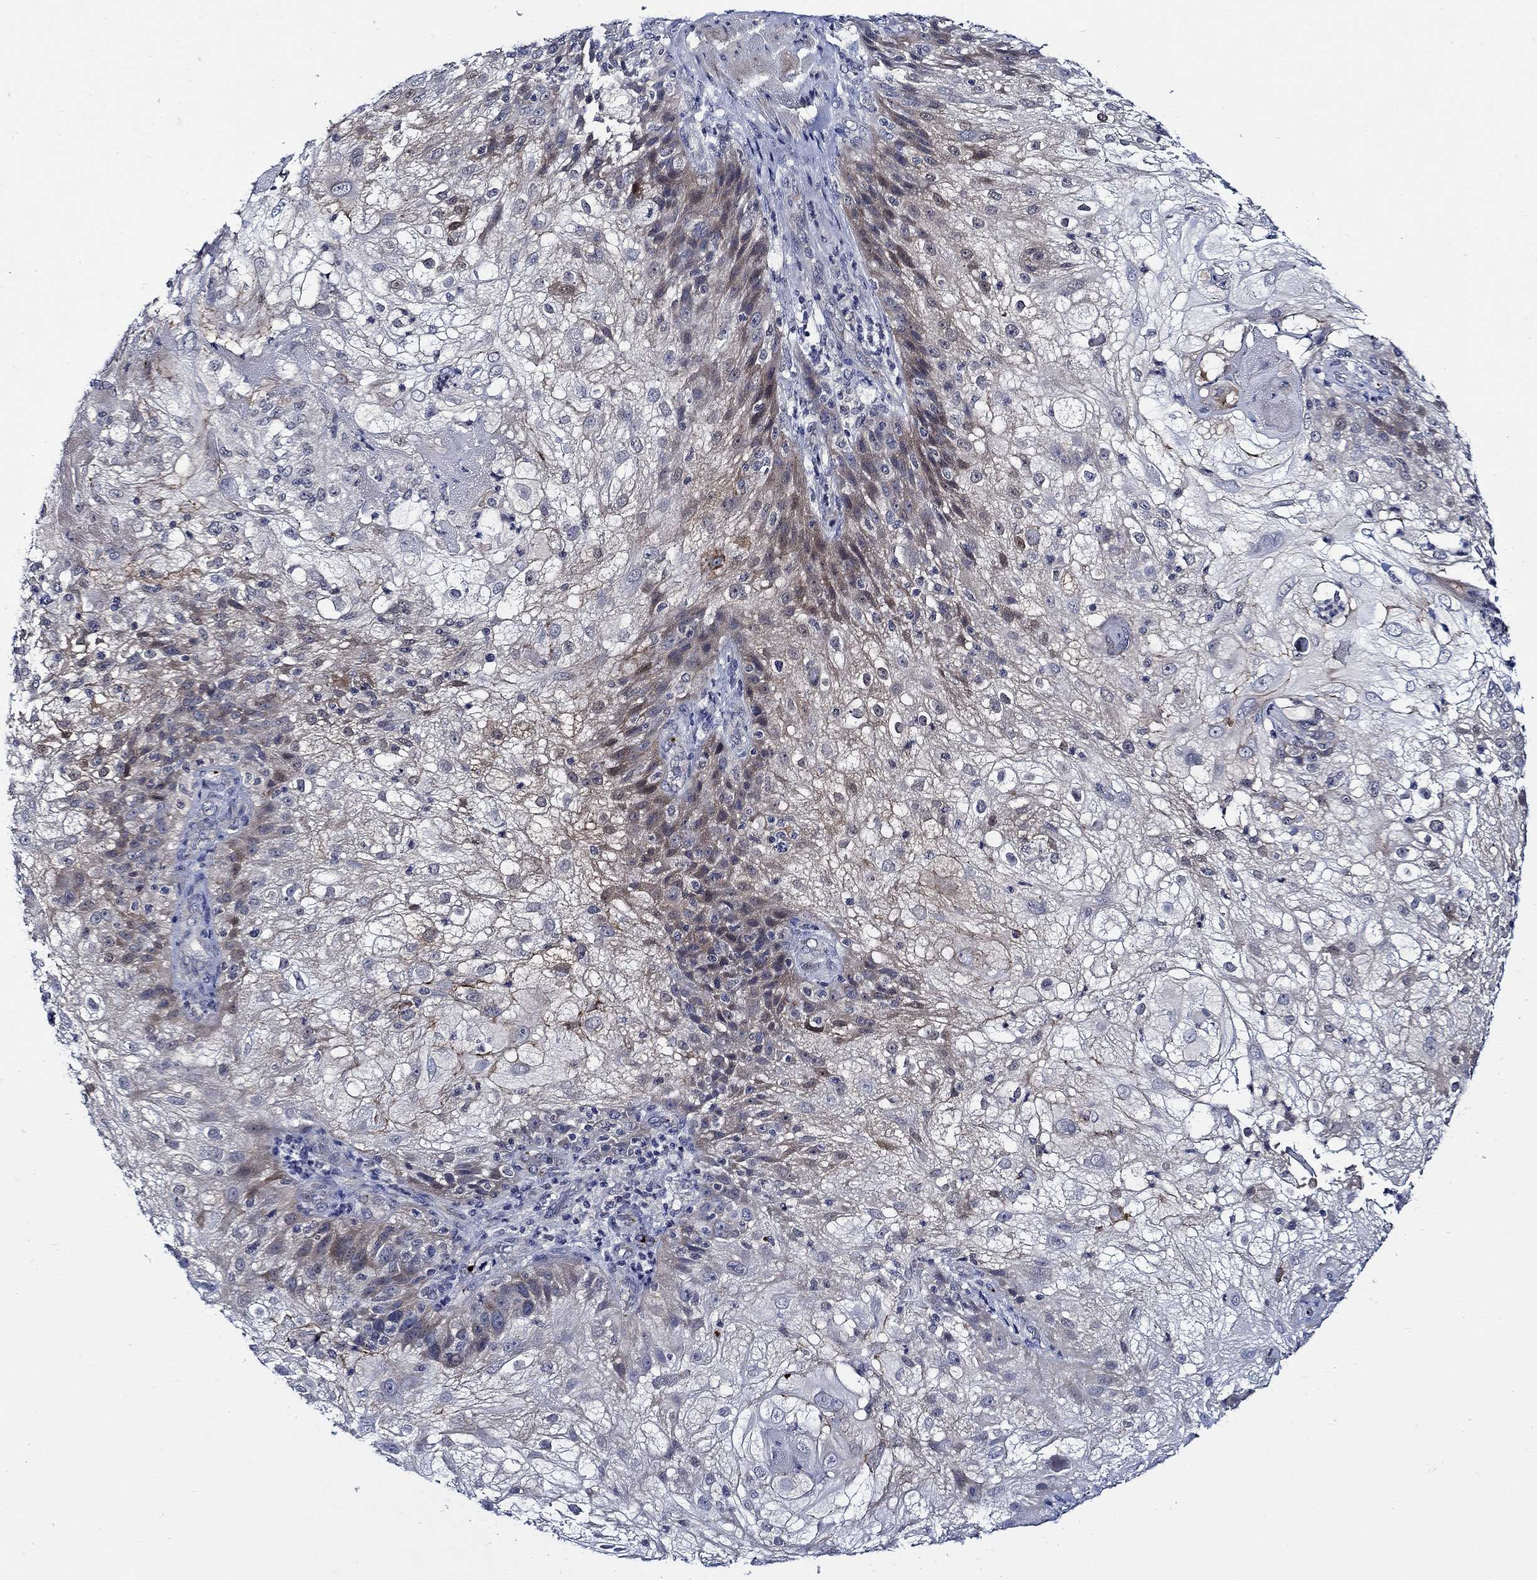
{"staining": {"intensity": "negative", "quantity": "none", "location": "none"}, "tissue": "skin cancer", "cell_type": "Tumor cells", "image_type": "cancer", "snomed": [{"axis": "morphology", "description": "Normal tissue, NOS"}, {"axis": "morphology", "description": "Squamous cell carcinoma, NOS"}, {"axis": "topography", "description": "Skin"}], "caption": "Immunohistochemistry (IHC) histopathology image of neoplastic tissue: squamous cell carcinoma (skin) stained with DAB (3,3'-diaminobenzidine) demonstrates no significant protein staining in tumor cells.", "gene": "ALOX12", "patient": {"sex": "female", "age": 83}}